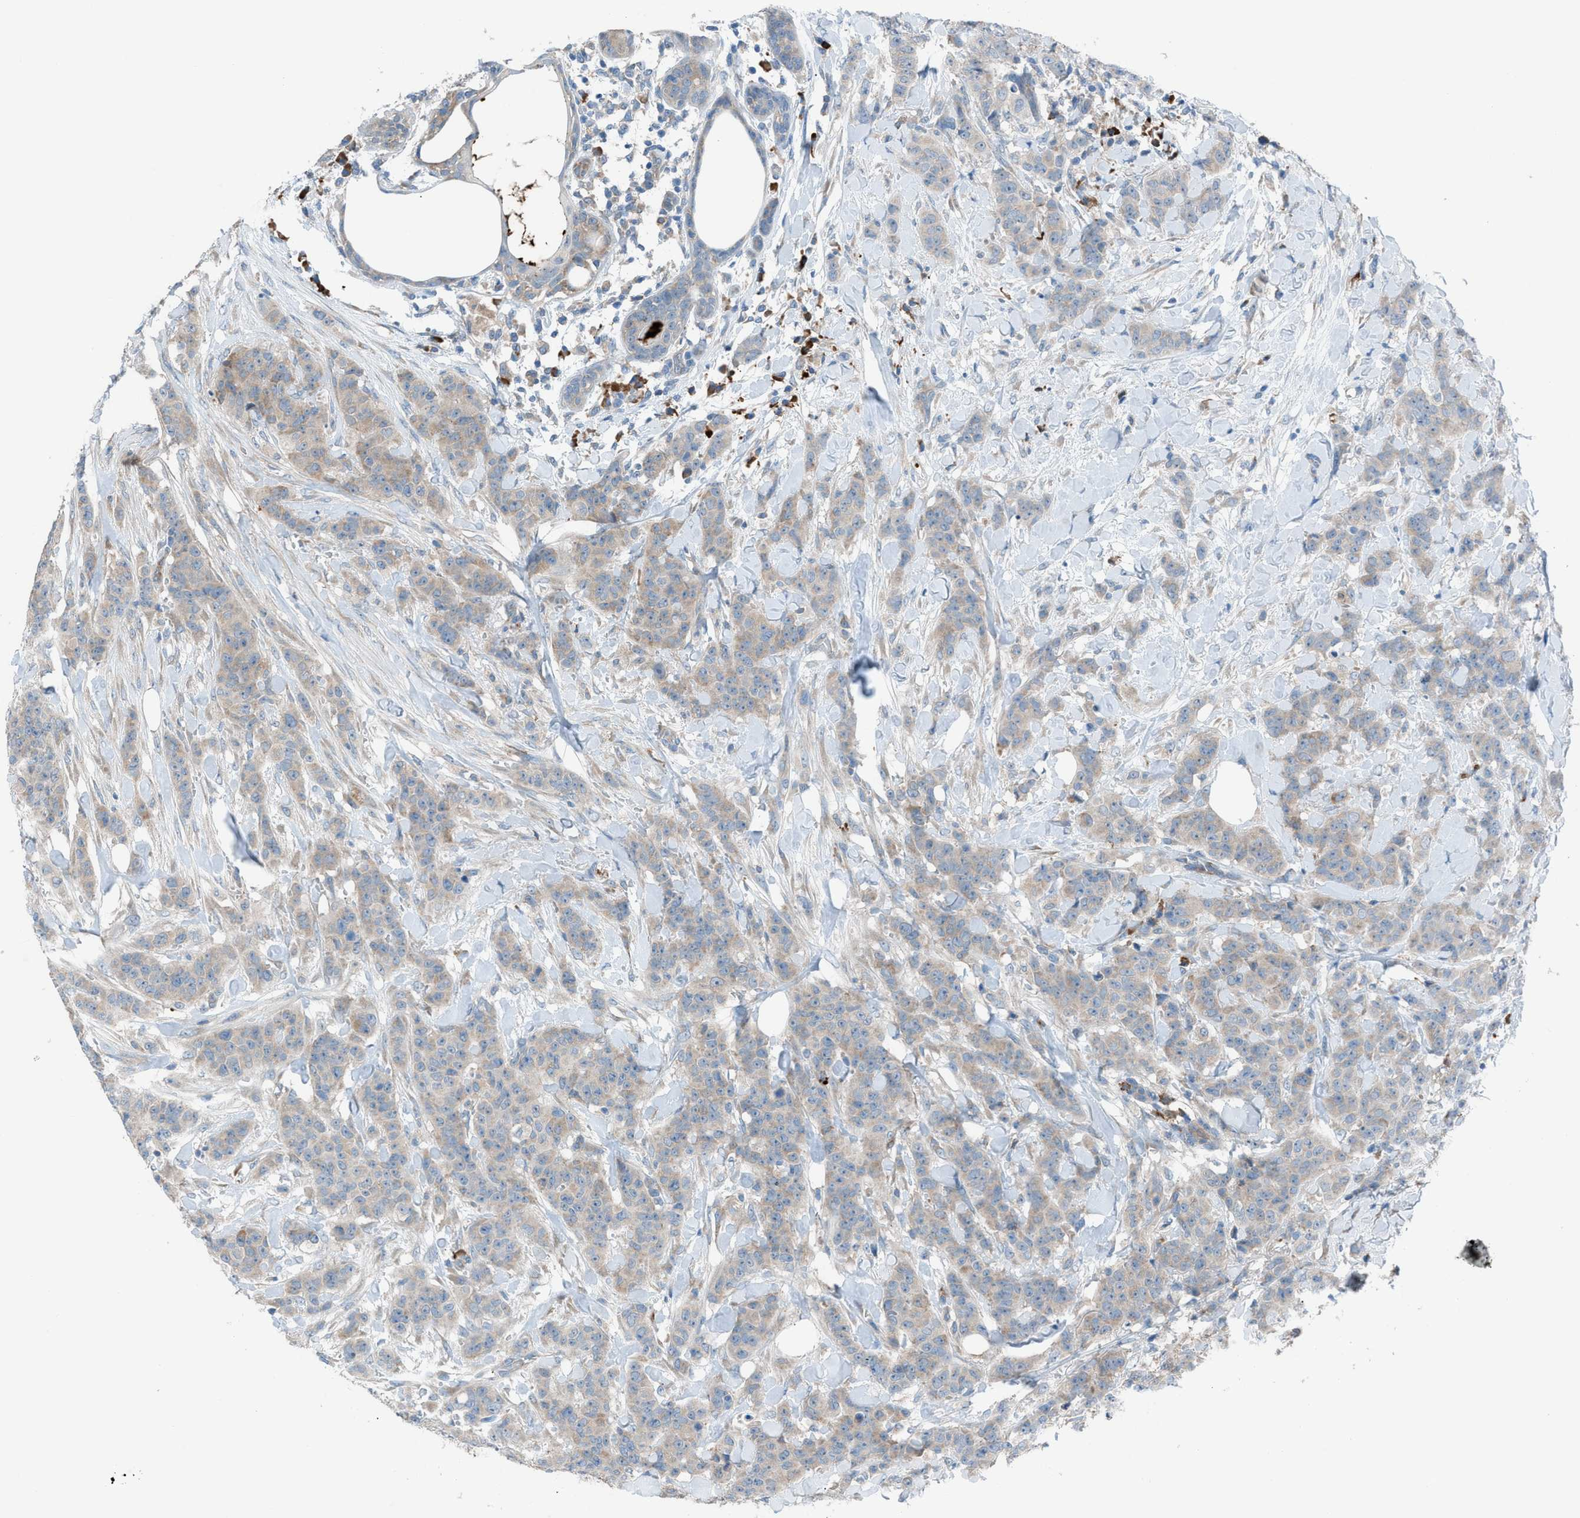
{"staining": {"intensity": "weak", "quantity": "<25%", "location": "cytoplasmic/membranous"}, "tissue": "breast cancer", "cell_type": "Tumor cells", "image_type": "cancer", "snomed": [{"axis": "morphology", "description": "Normal tissue, NOS"}, {"axis": "morphology", "description": "Duct carcinoma"}, {"axis": "topography", "description": "Breast"}], "caption": "DAB immunohistochemical staining of human intraductal carcinoma (breast) exhibits no significant expression in tumor cells.", "gene": "HEG1", "patient": {"sex": "female", "age": 40}}